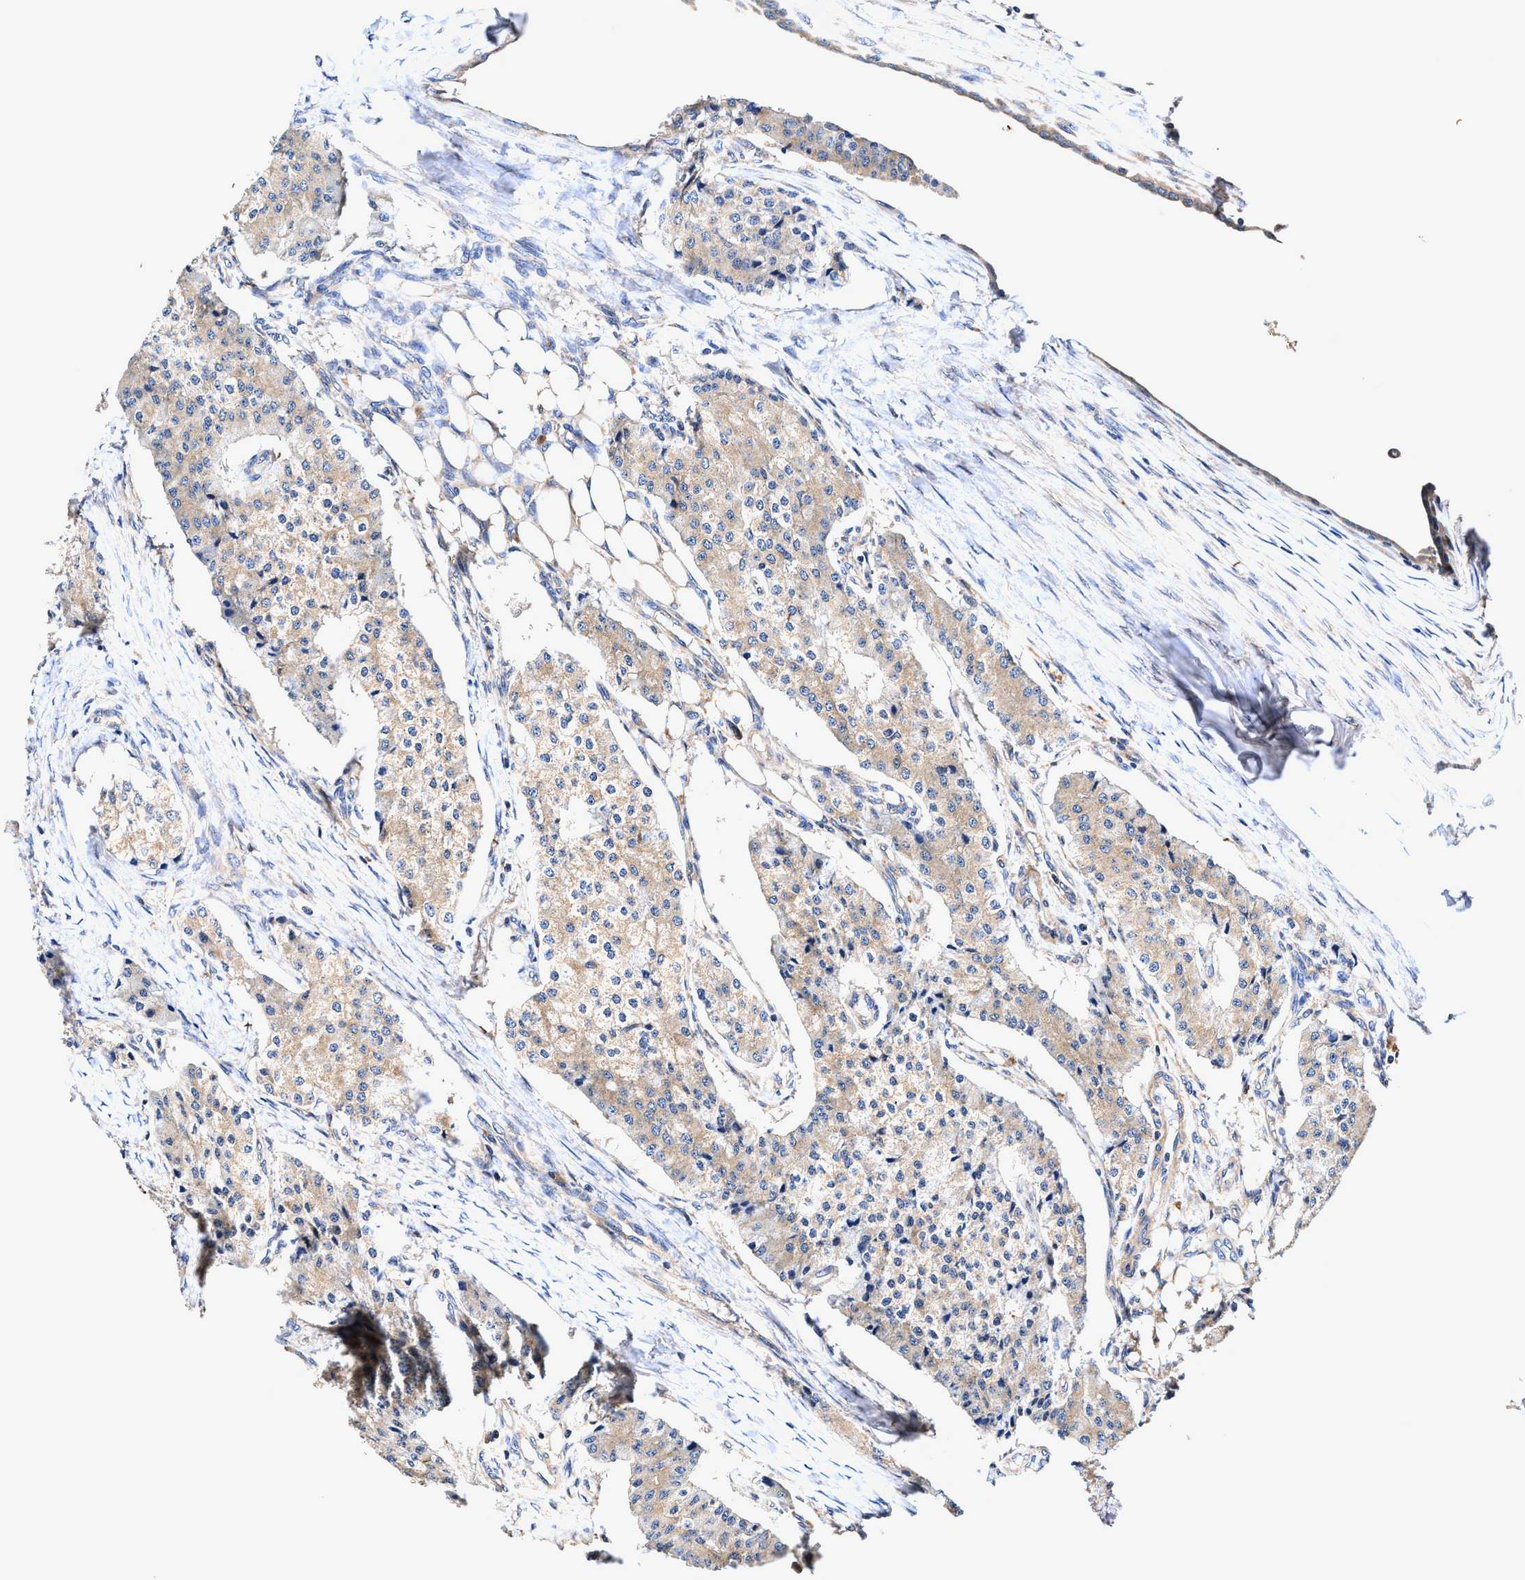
{"staining": {"intensity": "weak", "quantity": ">75%", "location": "cytoplasmic/membranous"}, "tissue": "carcinoid", "cell_type": "Tumor cells", "image_type": "cancer", "snomed": [{"axis": "morphology", "description": "Carcinoid, malignant, NOS"}, {"axis": "topography", "description": "Colon"}], "caption": "The image demonstrates staining of carcinoid (malignant), revealing weak cytoplasmic/membranous protein staining (brown color) within tumor cells.", "gene": "EFNA4", "patient": {"sex": "female", "age": 52}}